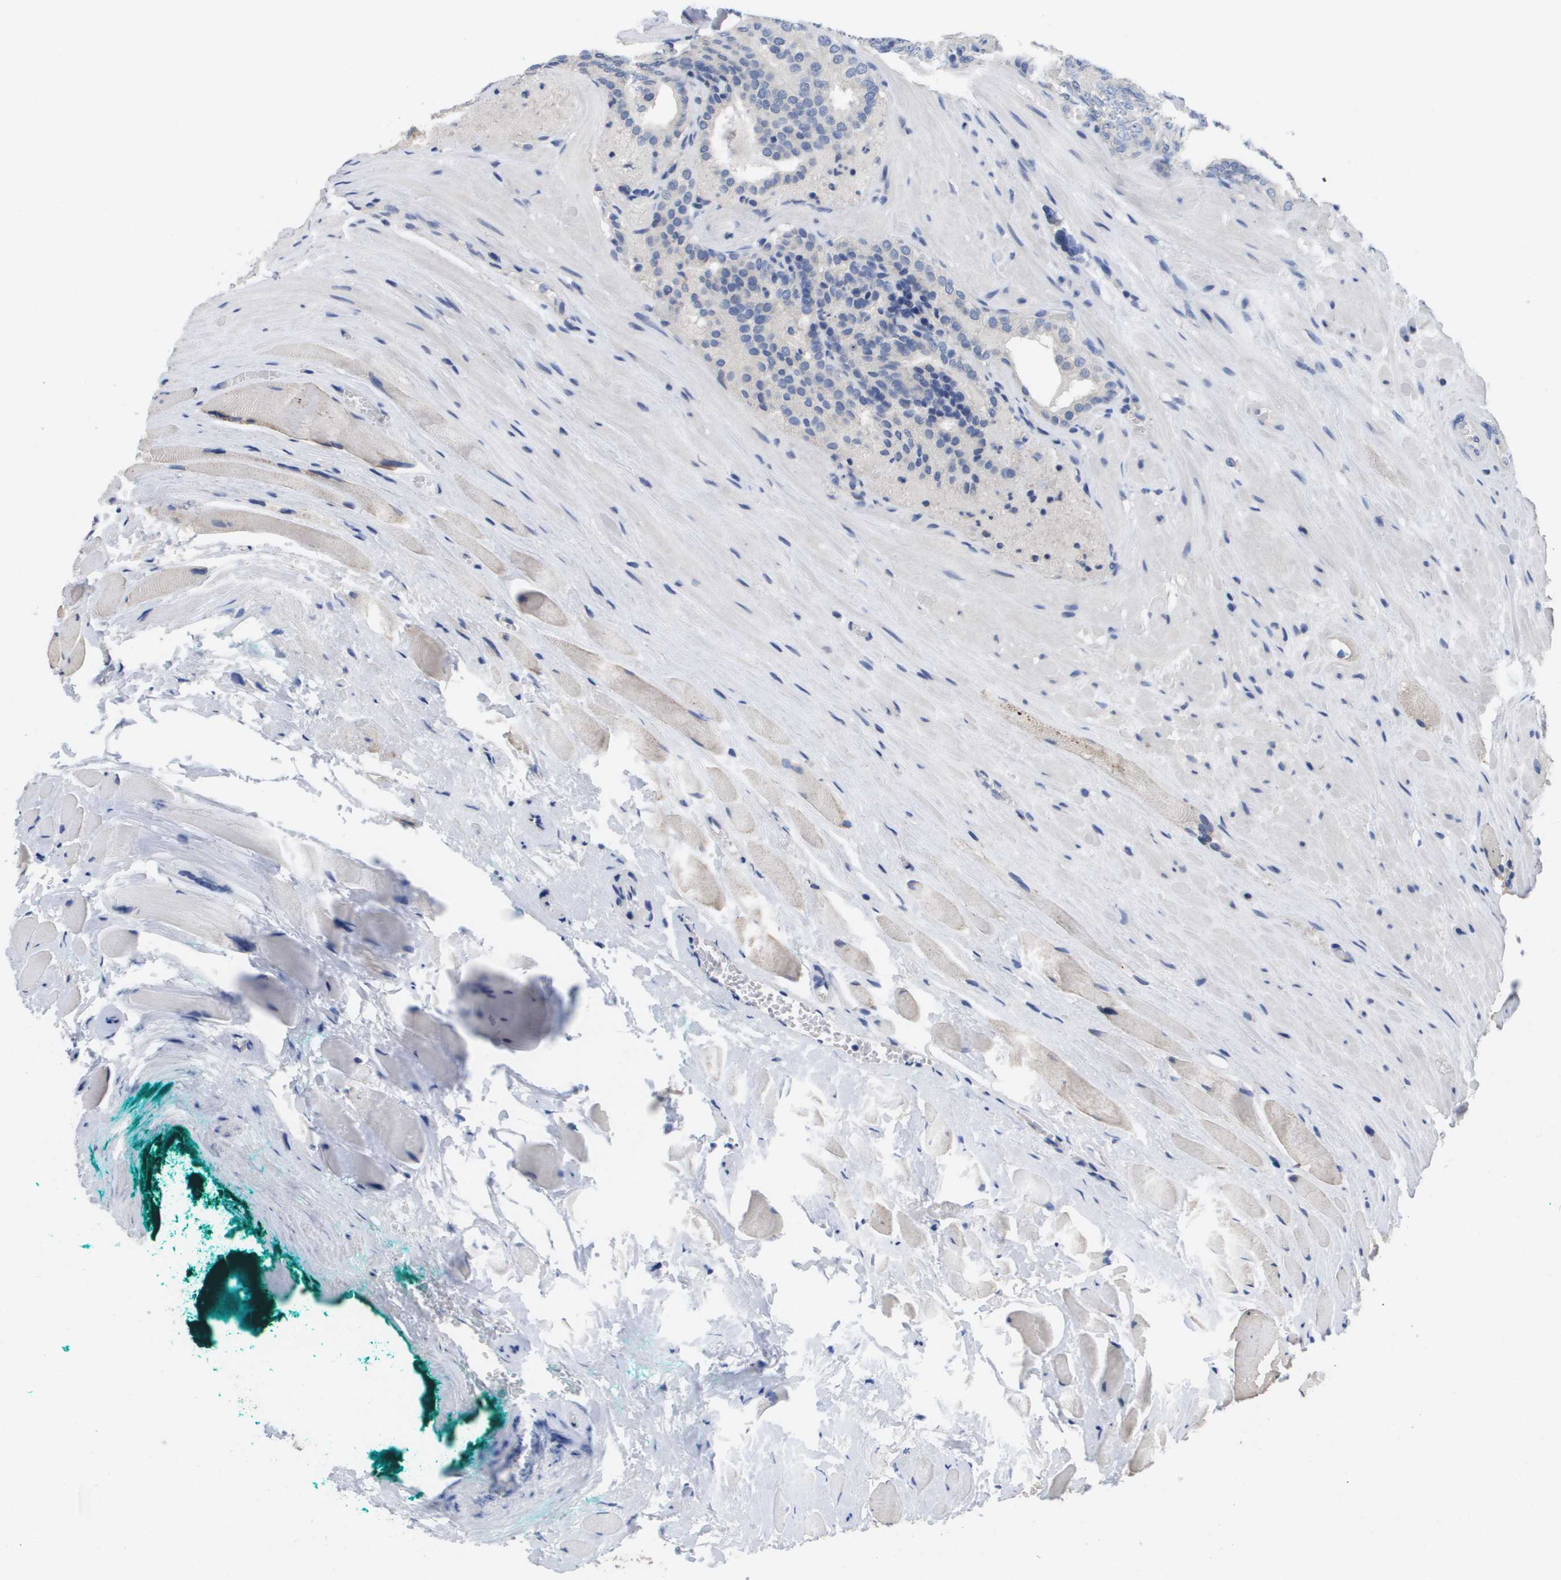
{"staining": {"intensity": "negative", "quantity": "none", "location": "none"}, "tissue": "prostate cancer", "cell_type": "Tumor cells", "image_type": "cancer", "snomed": [{"axis": "morphology", "description": "Adenocarcinoma, High grade"}, {"axis": "topography", "description": "Prostate"}], "caption": "Image shows no protein positivity in tumor cells of prostate adenocarcinoma (high-grade) tissue.", "gene": "CA9", "patient": {"sex": "male", "age": 59}}